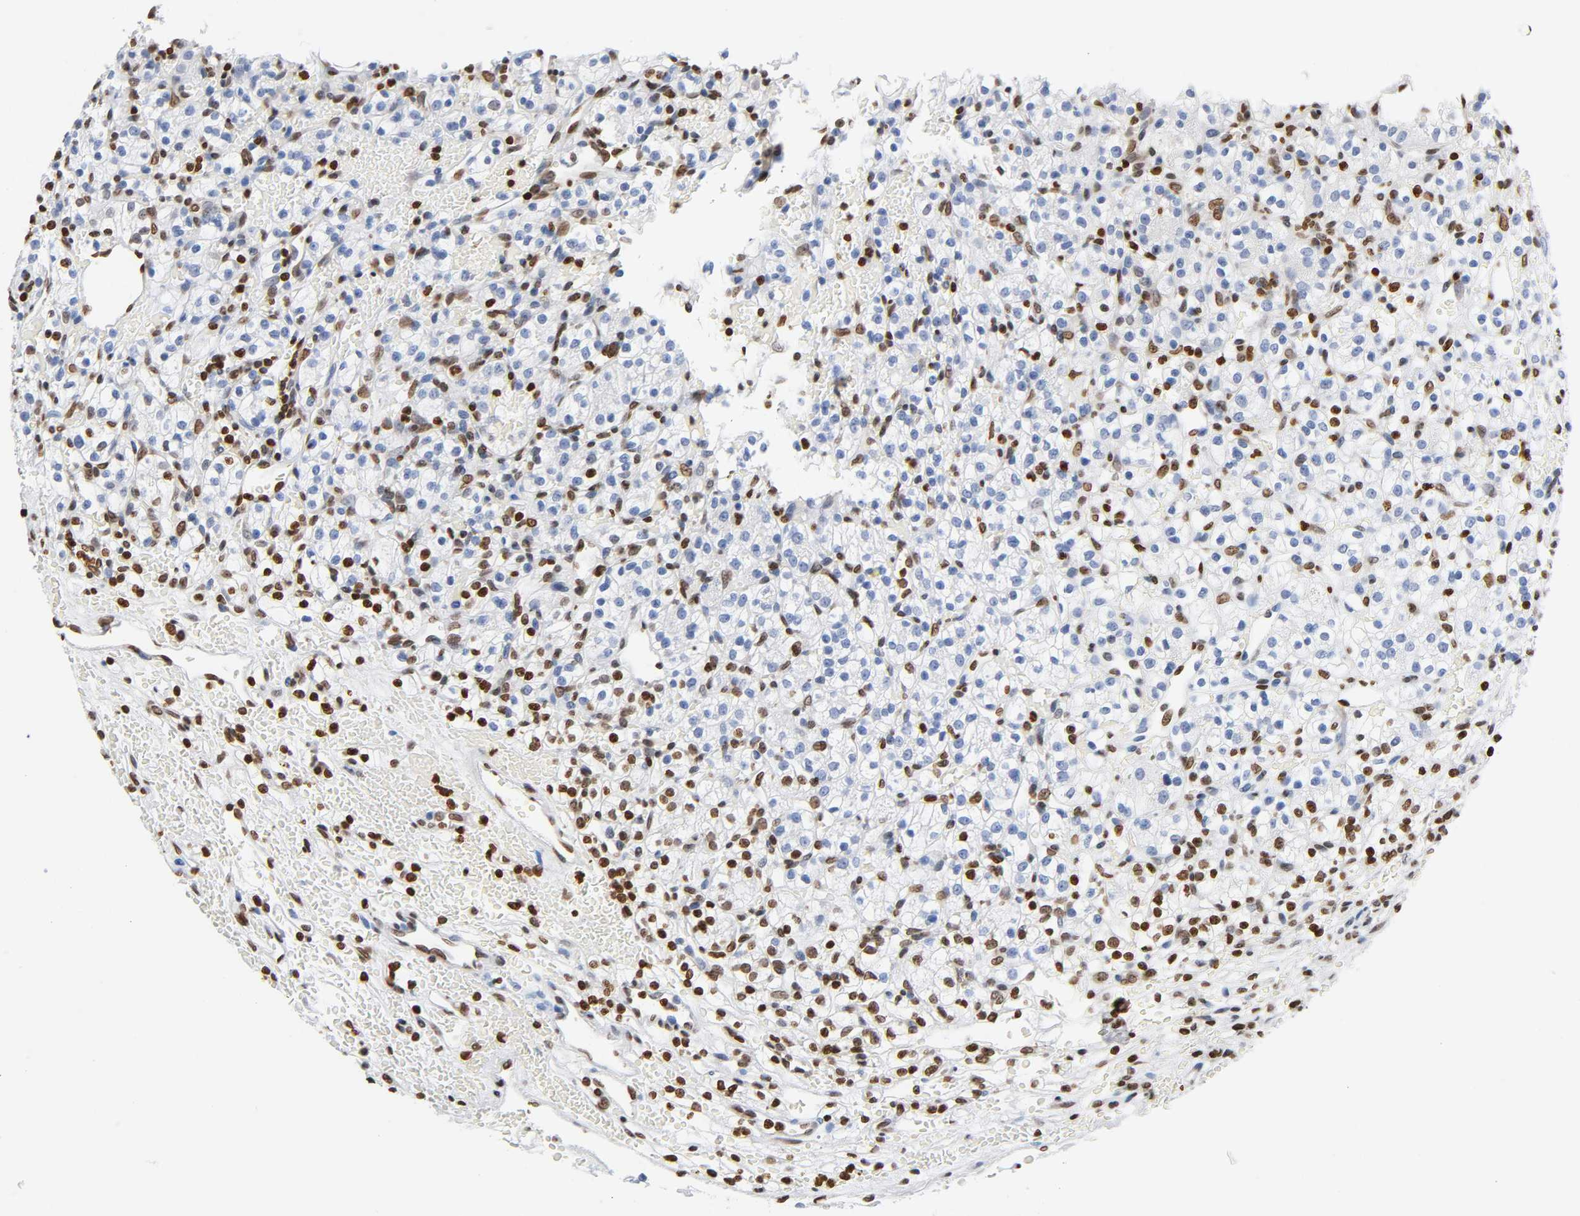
{"staining": {"intensity": "strong", "quantity": "25%-75%", "location": "nuclear"}, "tissue": "renal cancer", "cell_type": "Tumor cells", "image_type": "cancer", "snomed": [{"axis": "morphology", "description": "Adenocarcinoma, NOS"}, {"axis": "topography", "description": "Kidney"}], "caption": "Renal cancer tissue shows strong nuclear staining in approximately 25%-75% of tumor cells Immunohistochemistry (ihc) stains the protein of interest in brown and the nuclei are stained blue.", "gene": "HOXA6", "patient": {"sex": "female", "age": 60}}